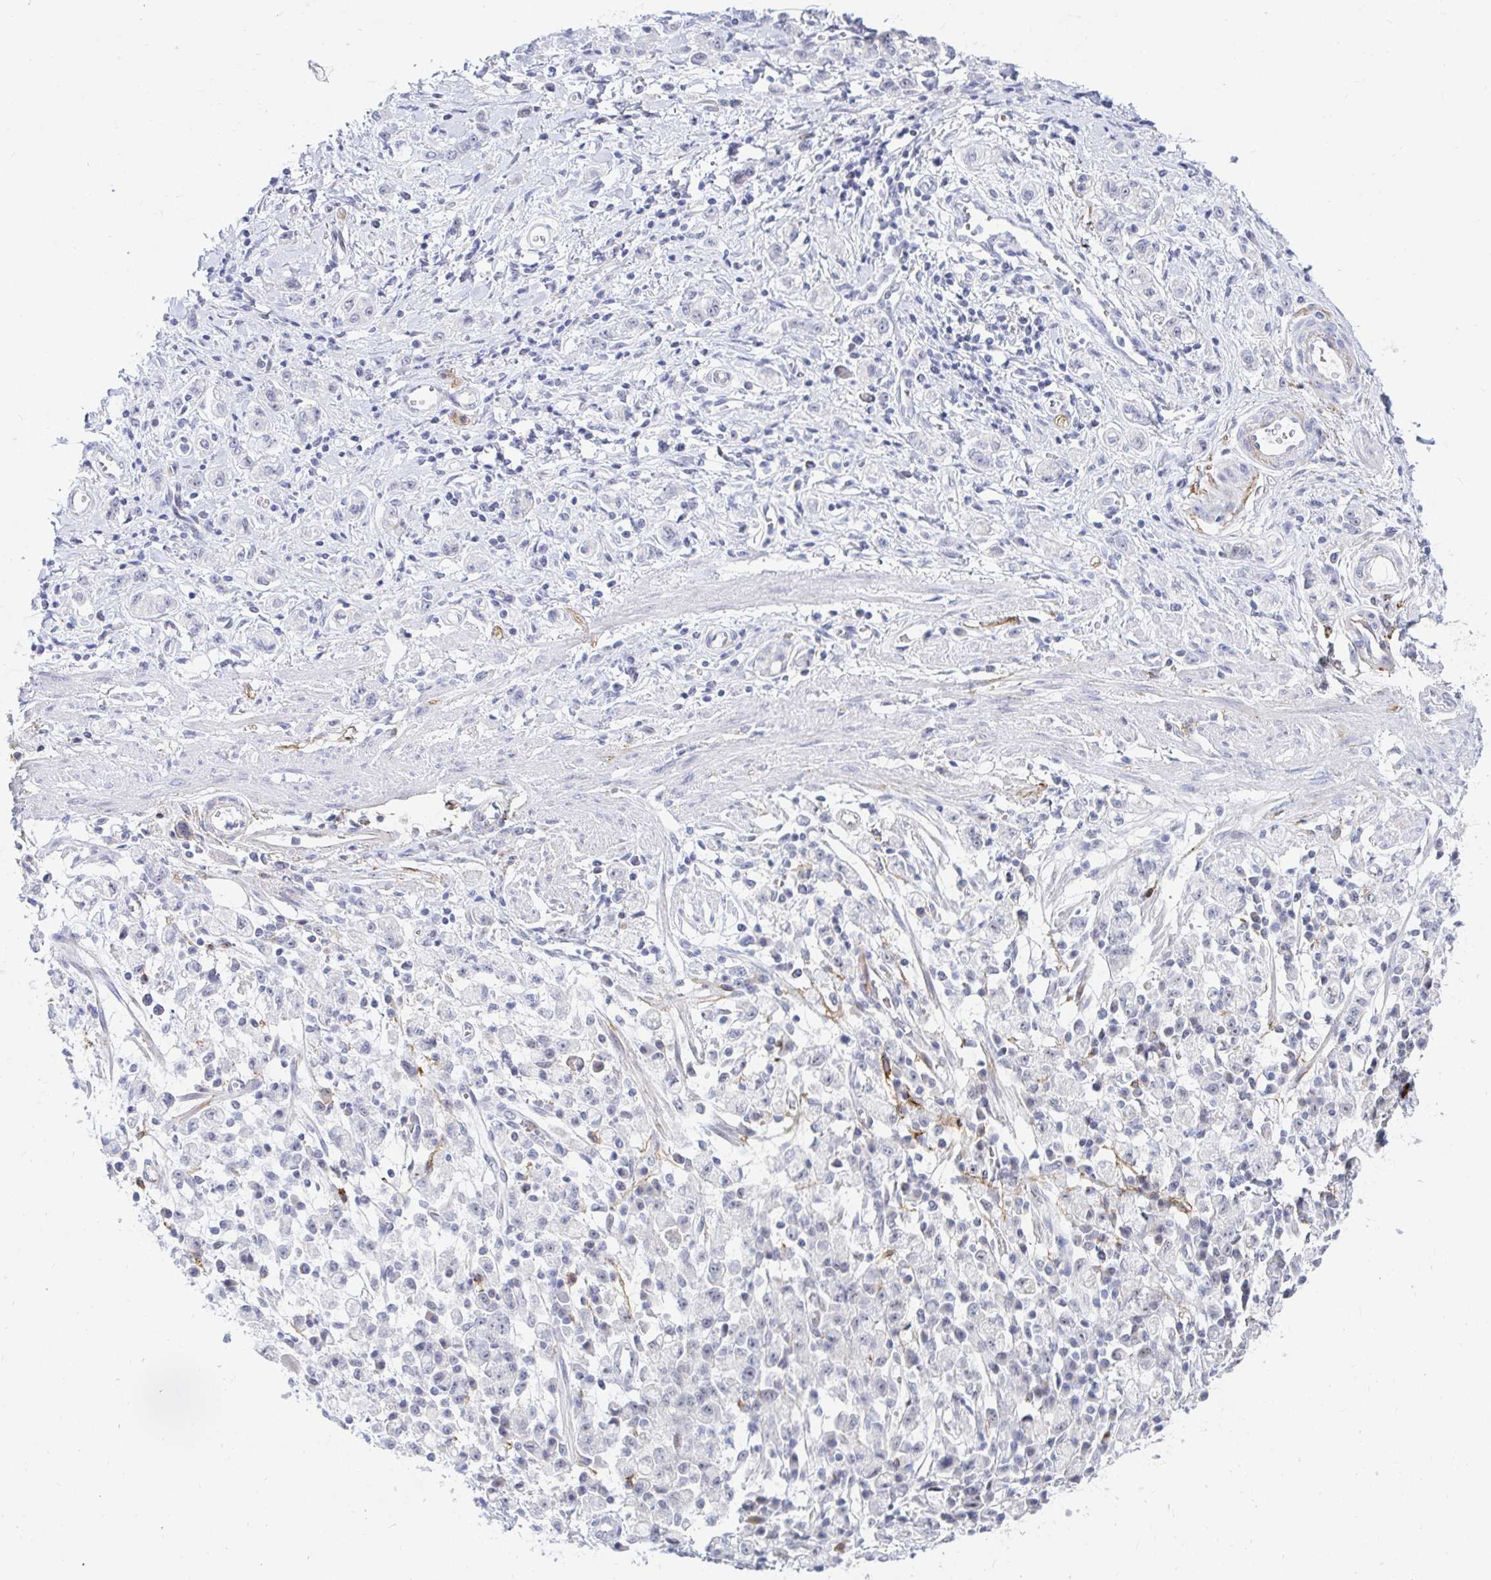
{"staining": {"intensity": "negative", "quantity": "none", "location": "none"}, "tissue": "stomach cancer", "cell_type": "Tumor cells", "image_type": "cancer", "snomed": [{"axis": "morphology", "description": "Adenocarcinoma, NOS"}, {"axis": "topography", "description": "Stomach"}], "caption": "Immunohistochemical staining of human stomach cancer exhibits no significant expression in tumor cells.", "gene": "COL28A1", "patient": {"sex": "male", "age": 77}}